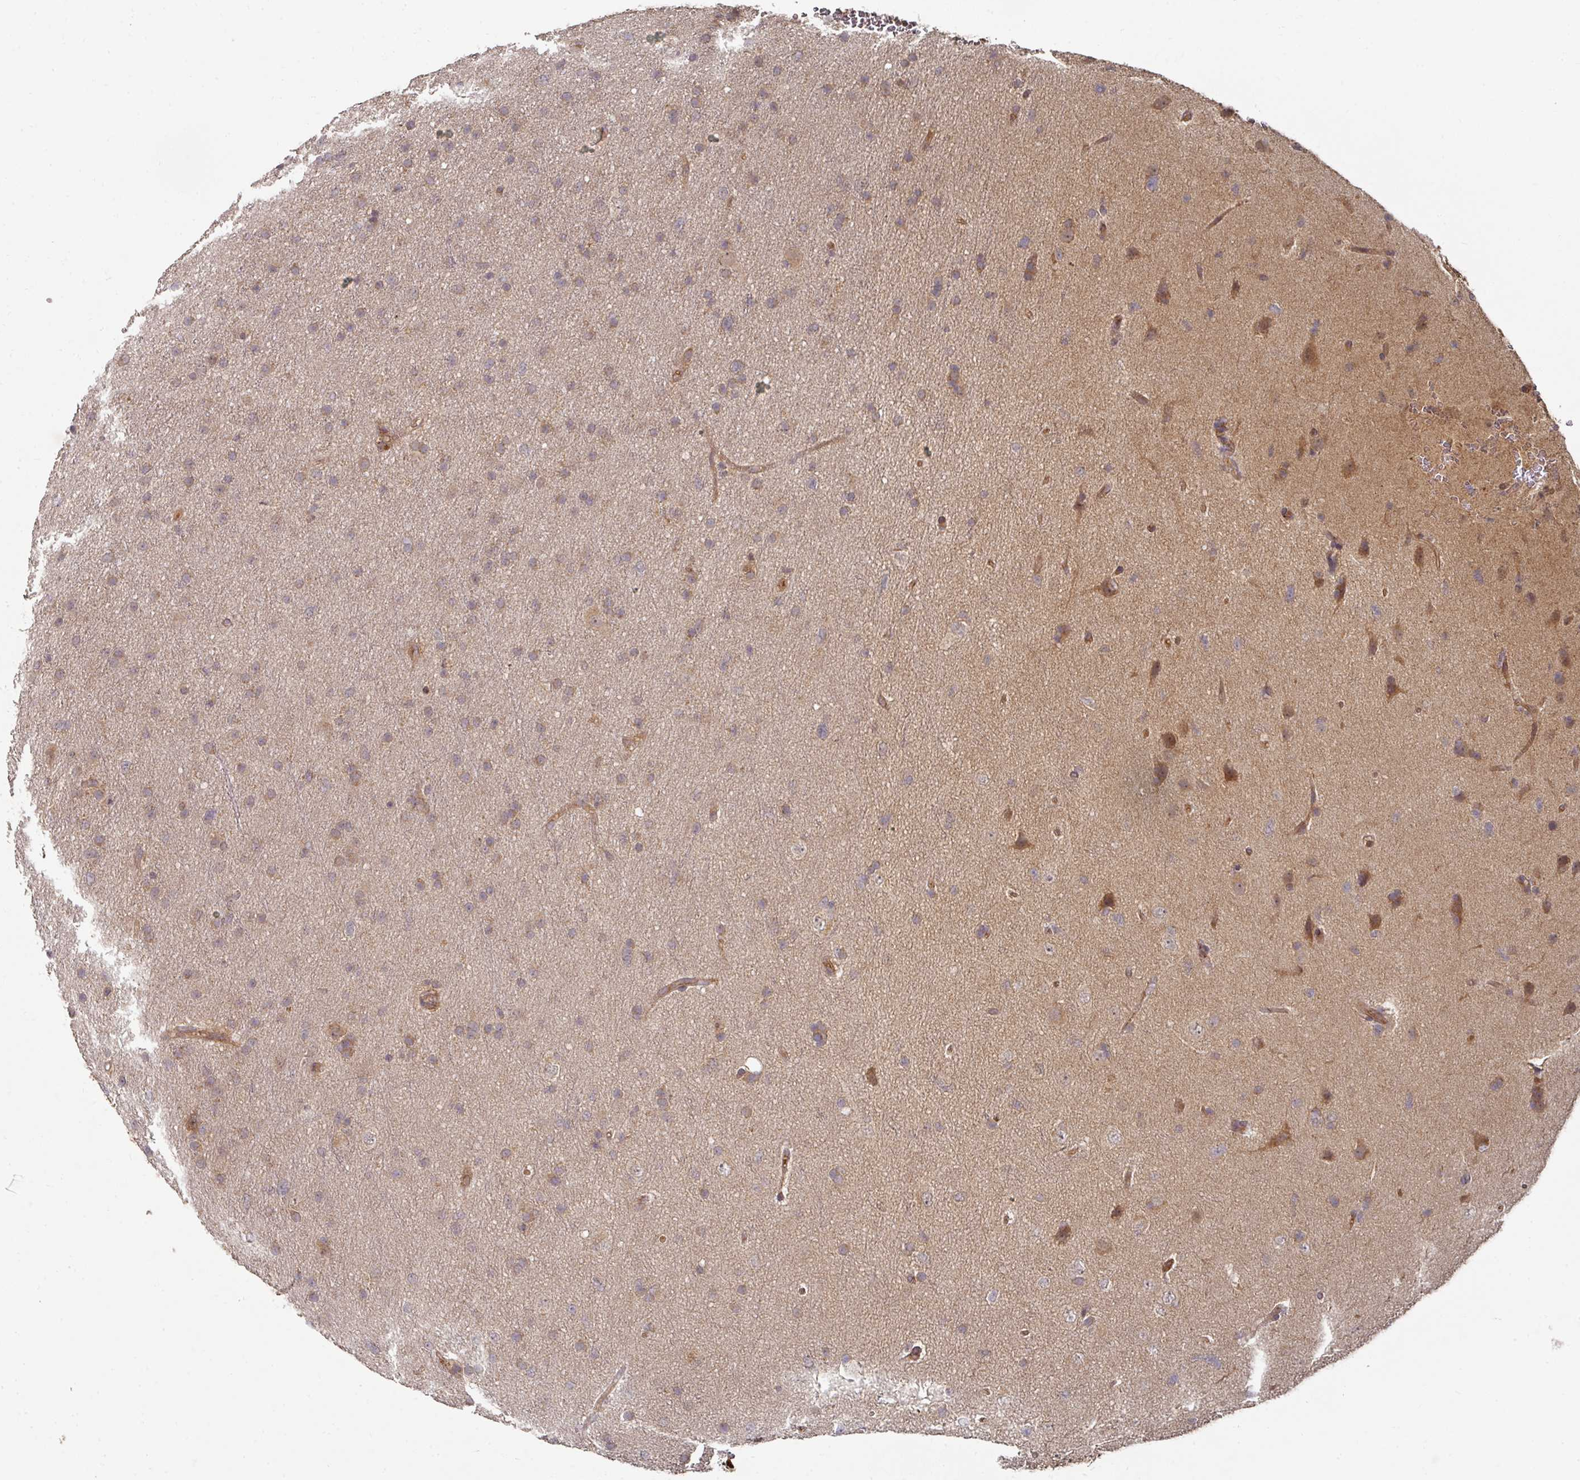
{"staining": {"intensity": "weak", "quantity": ">75%", "location": "cytoplasmic/membranous"}, "tissue": "glioma", "cell_type": "Tumor cells", "image_type": "cancer", "snomed": [{"axis": "morphology", "description": "Glioma, malignant, Low grade"}, {"axis": "topography", "description": "Cerebral cortex"}], "caption": "Weak cytoplasmic/membranous protein staining is appreciated in approximately >75% of tumor cells in malignant low-grade glioma.", "gene": "CEP95", "patient": {"sex": "female", "age": 39}}